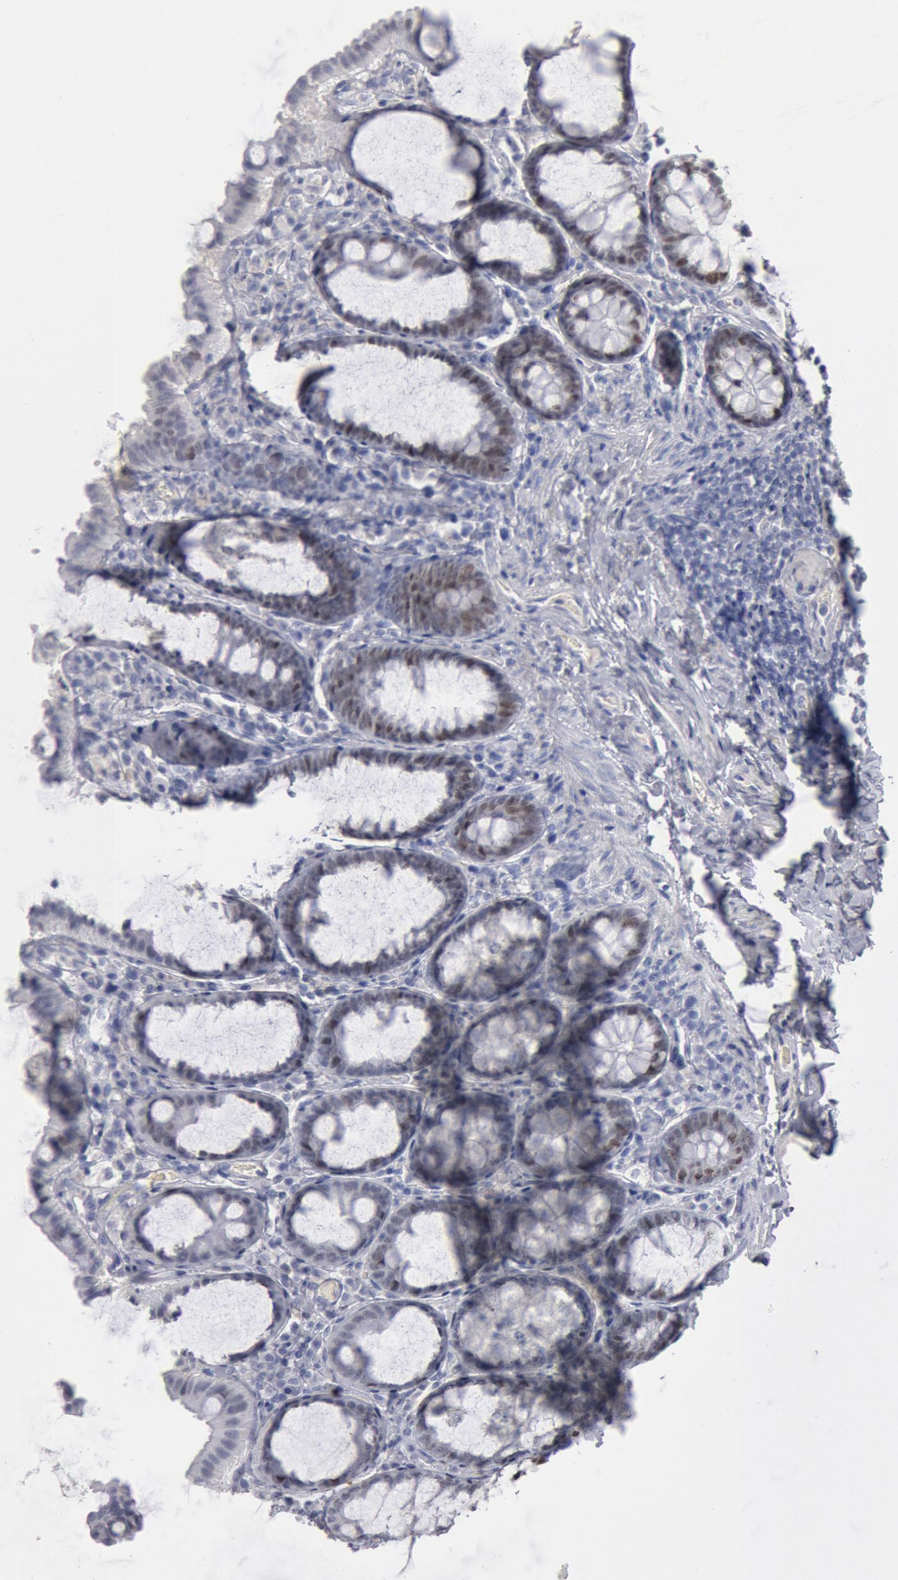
{"staining": {"intensity": "negative", "quantity": "none", "location": "none"}, "tissue": "colon", "cell_type": "Endothelial cells", "image_type": "normal", "snomed": [{"axis": "morphology", "description": "Normal tissue, NOS"}, {"axis": "topography", "description": "Colon"}], "caption": "IHC micrograph of unremarkable colon: human colon stained with DAB demonstrates no significant protein staining in endothelial cells.", "gene": "FOXA2", "patient": {"sex": "female", "age": 61}}